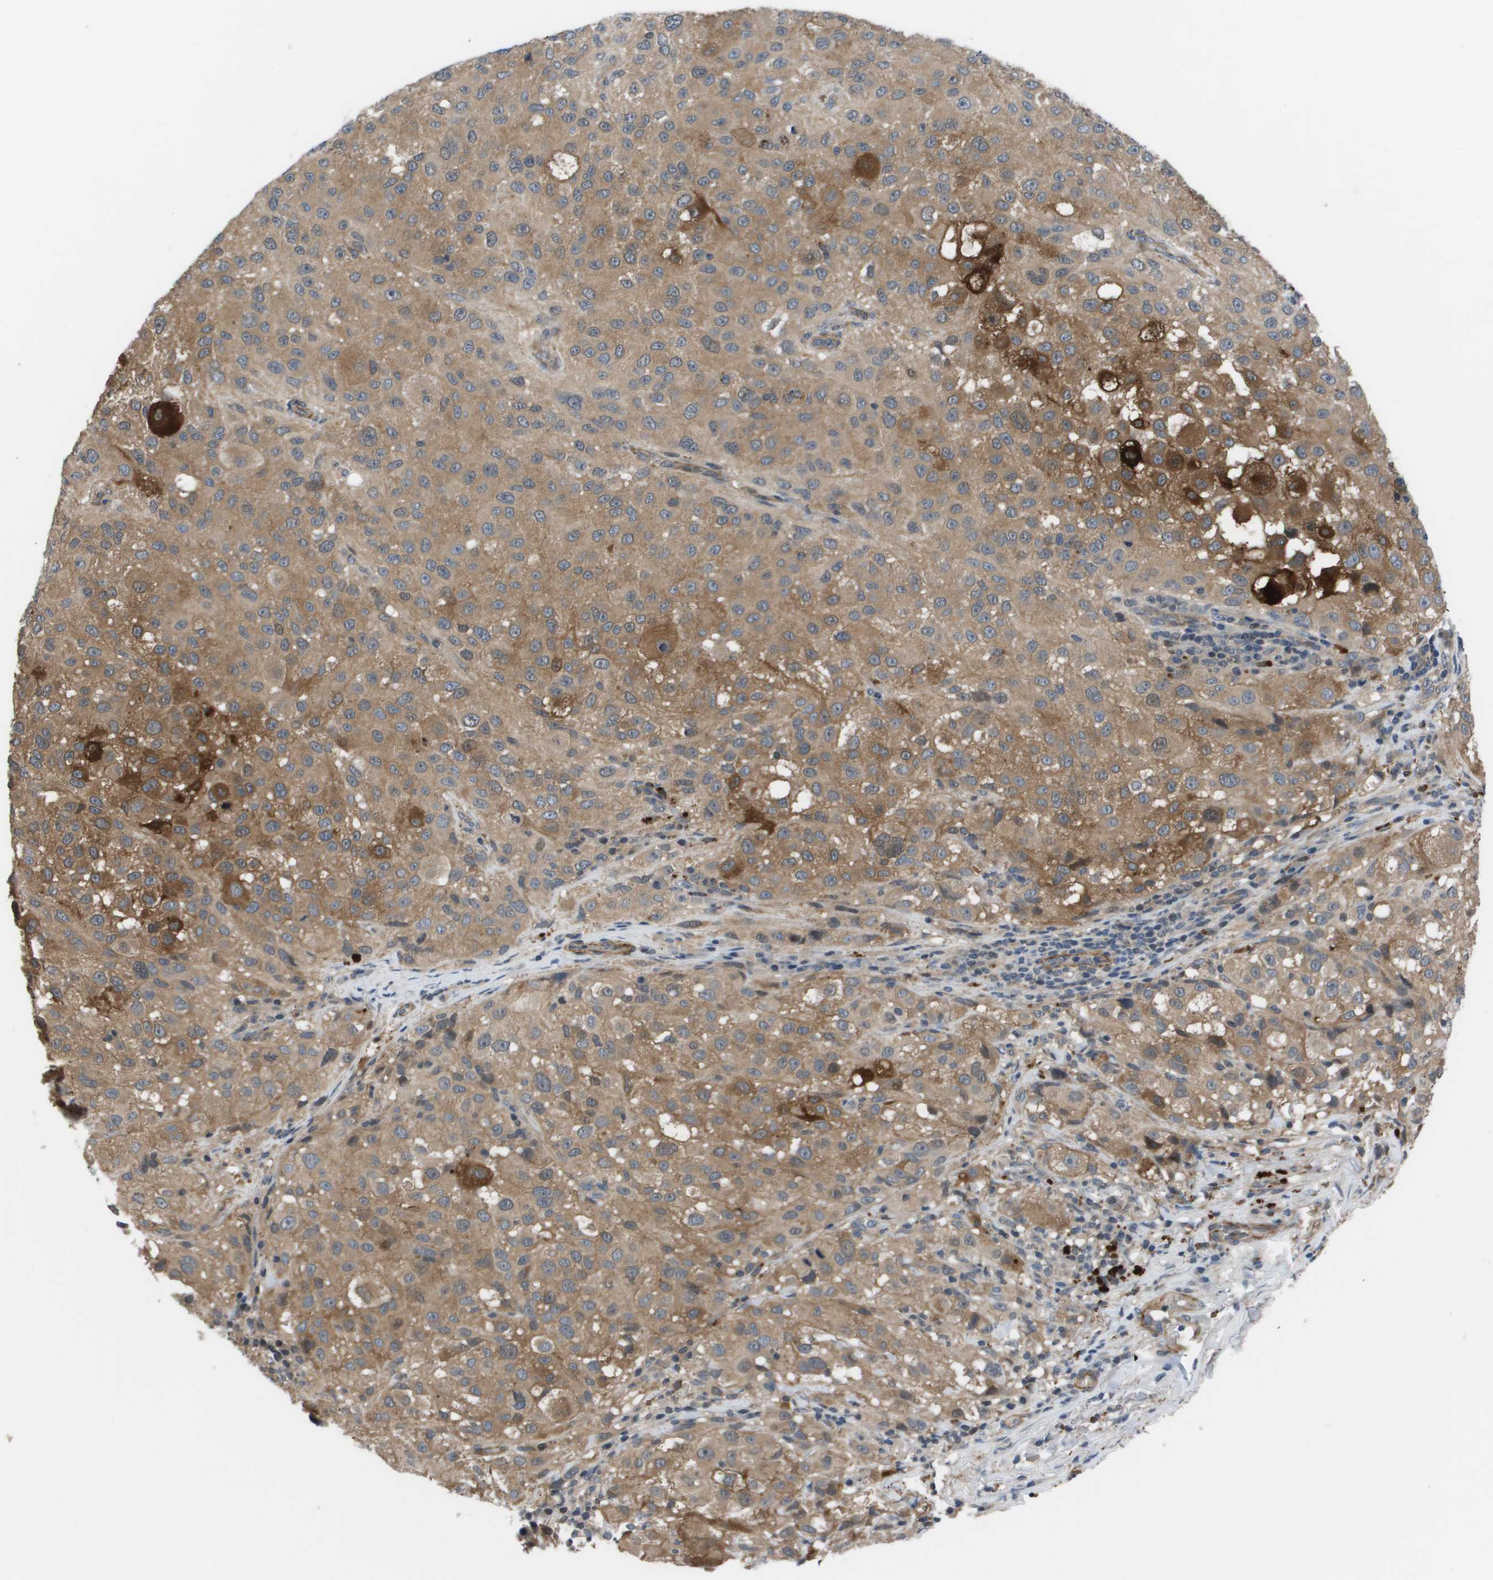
{"staining": {"intensity": "moderate", "quantity": ">75%", "location": "cytoplasmic/membranous"}, "tissue": "melanoma", "cell_type": "Tumor cells", "image_type": "cancer", "snomed": [{"axis": "morphology", "description": "Necrosis, NOS"}, {"axis": "morphology", "description": "Malignant melanoma, NOS"}, {"axis": "topography", "description": "Skin"}], "caption": "There is medium levels of moderate cytoplasmic/membranous staining in tumor cells of malignant melanoma, as demonstrated by immunohistochemical staining (brown color).", "gene": "ENPP5", "patient": {"sex": "female", "age": 87}}